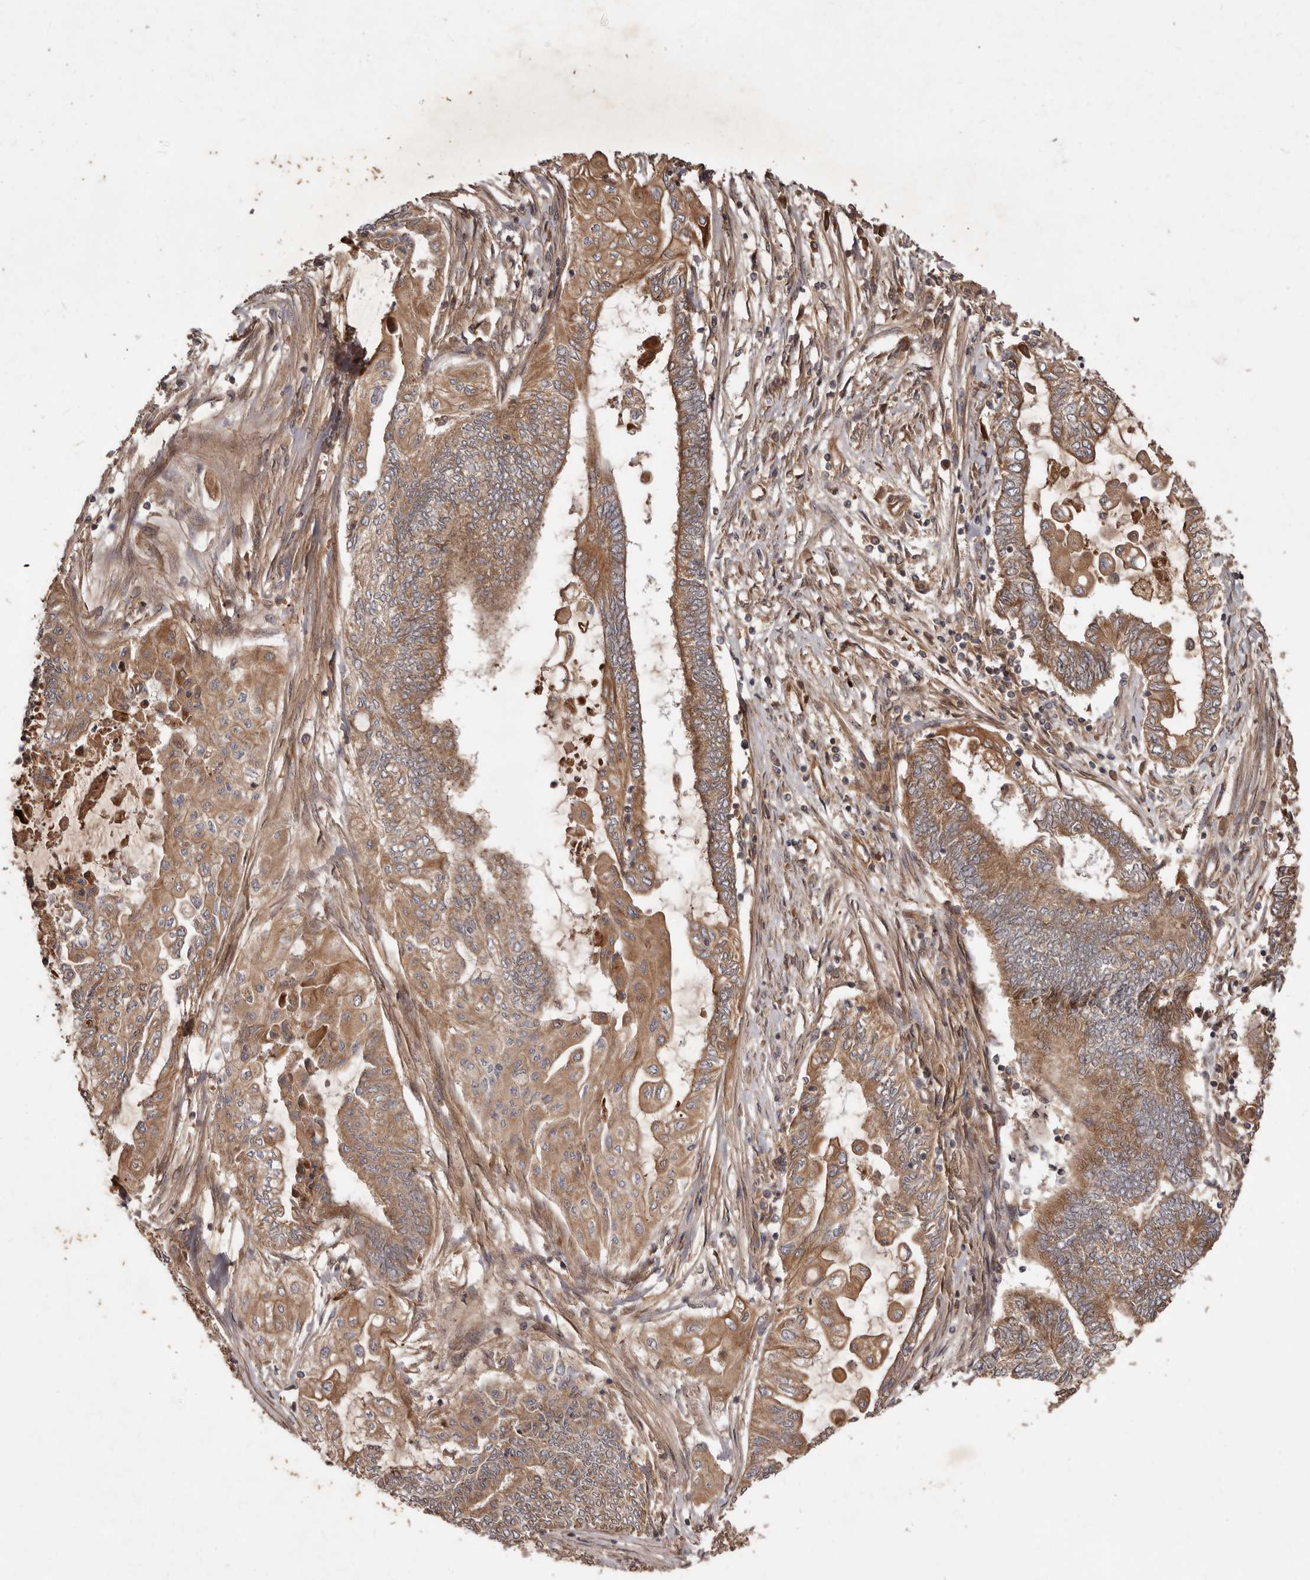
{"staining": {"intensity": "moderate", "quantity": ">75%", "location": "cytoplasmic/membranous"}, "tissue": "endometrial cancer", "cell_type": "Tumor cells", "image_type": "cancer", "snomed": [{"axis": "morphology", "description": "Adenocarcinoma, NOS"}, {"axis": "topography", "description": "Uterus"}, {"axis": "topography", "description": "Endometrium"}], "caption": "Human adenocarcinoma (endometrial) stained with a protein marker displays moderate staining in tumor cells.", "gene": "STK36", "patient": {"sex": "female", "age": 70}}